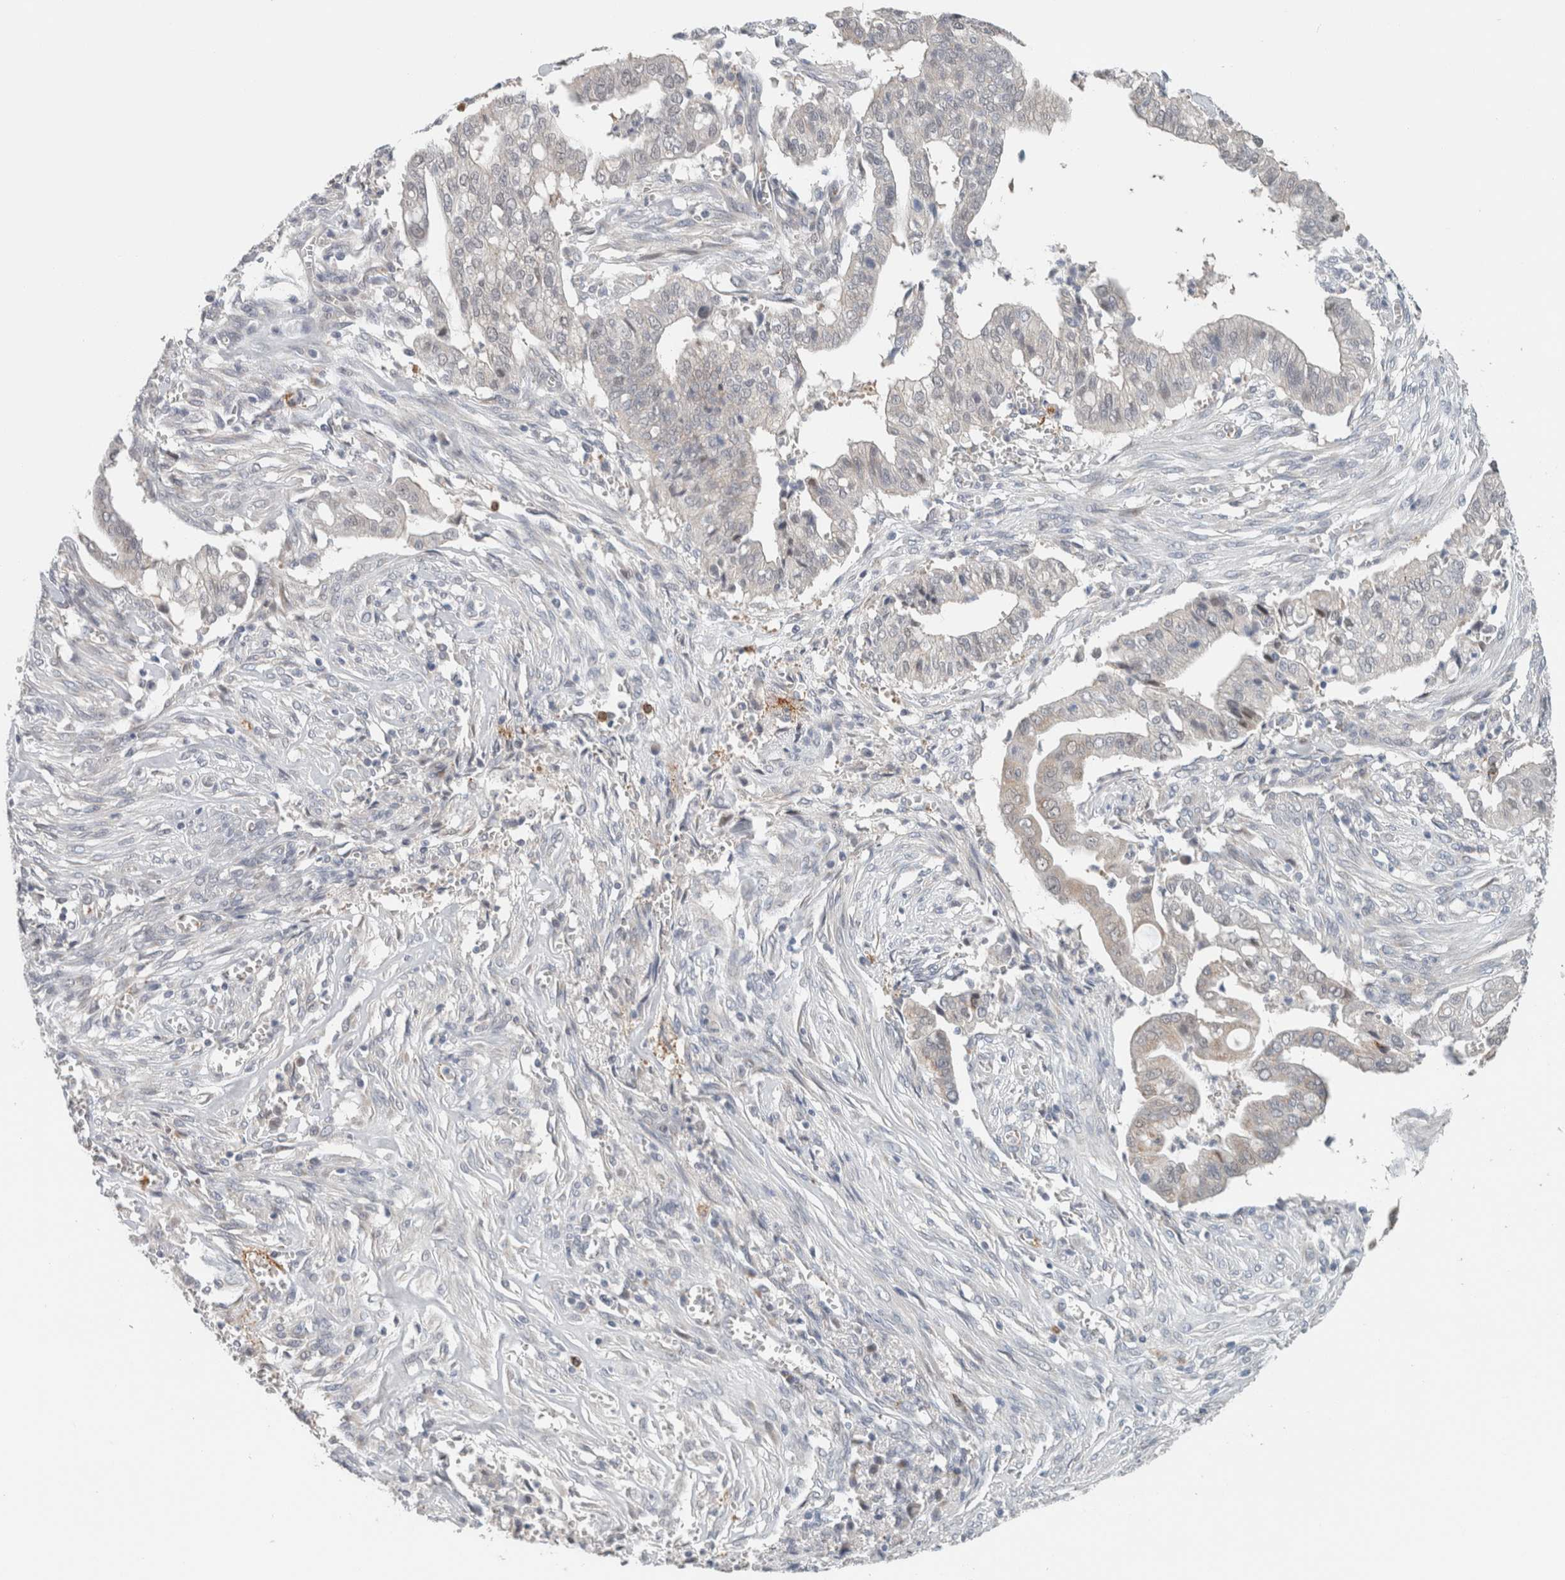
{"staining": {"intensity": "negative", "quantity": "none", "location": "none"}, "tissue": "cervical cancer", "cell_type": "Tumor cells", "image_type": "cancer", "snomed": [{"axis": "morphology", "description": "Adenocarcinoma, NOS"}, {"axis": "topography", "description": "Cervix"}], "caption": "The IHC image has no significant staining in tumor cells of cervical cancer (adenocarcinoma) tissue.", "gene": "CRAT", "patient": {"sex": "female", "age": 44}}